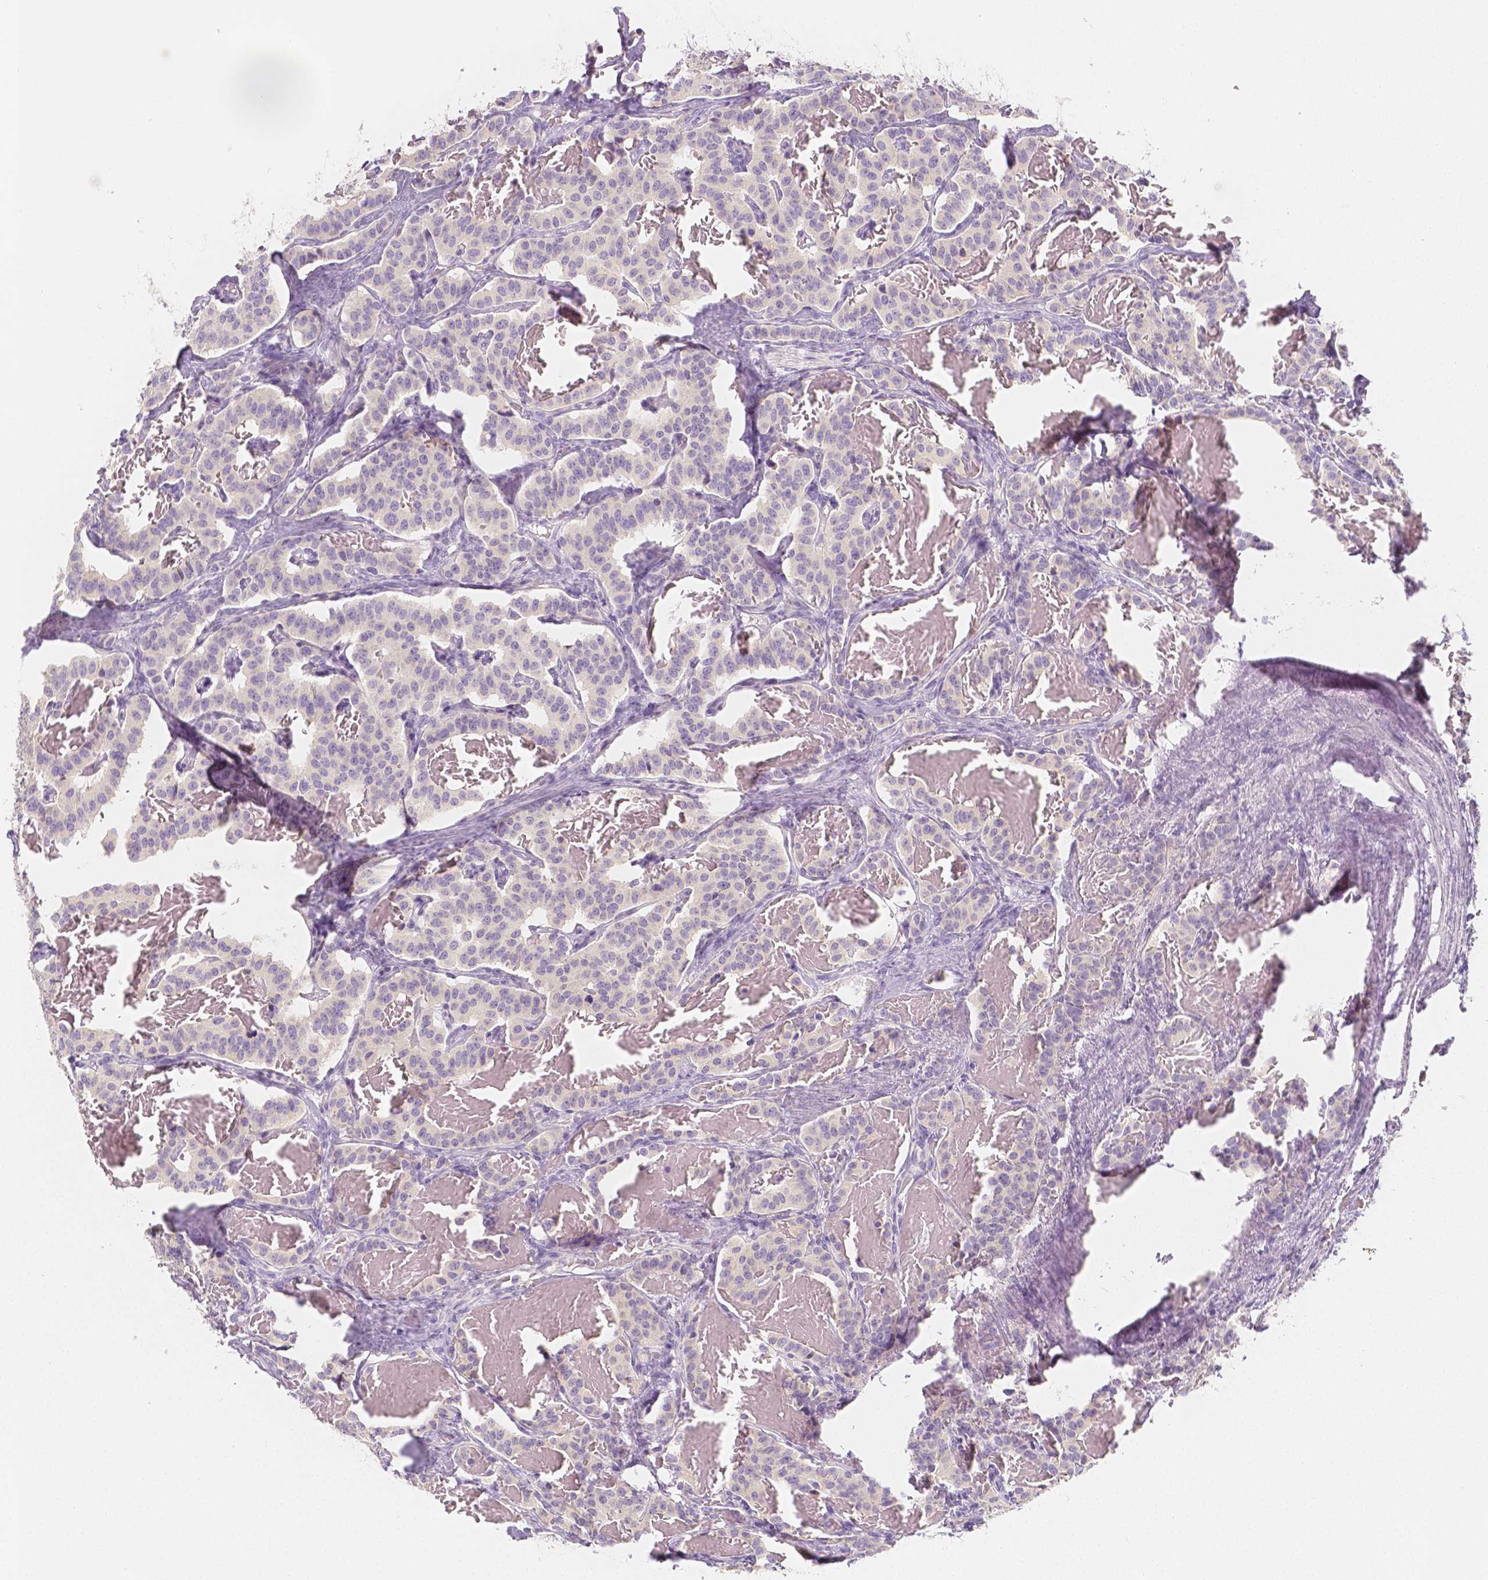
{"staining": {"intensity": "negative", "quantity": "none", "location": "none"}, "tissue": "carcinoid", "cell_type": "Tumor cells", "image_type": "cancer", "snomed": [{"axis": "morphology", "description": "Carcinoid, malignant, NOS"}, {"axis": "topography", "description": "Lung"}], "caption": "Immunohistochemistry micrograph of neoplastic tissue: human carcinoid stained with DAB reveals no significant protein expression in tumor cells.", "gene": "BATF", "patient": {"sex": "female", "age": 46}}